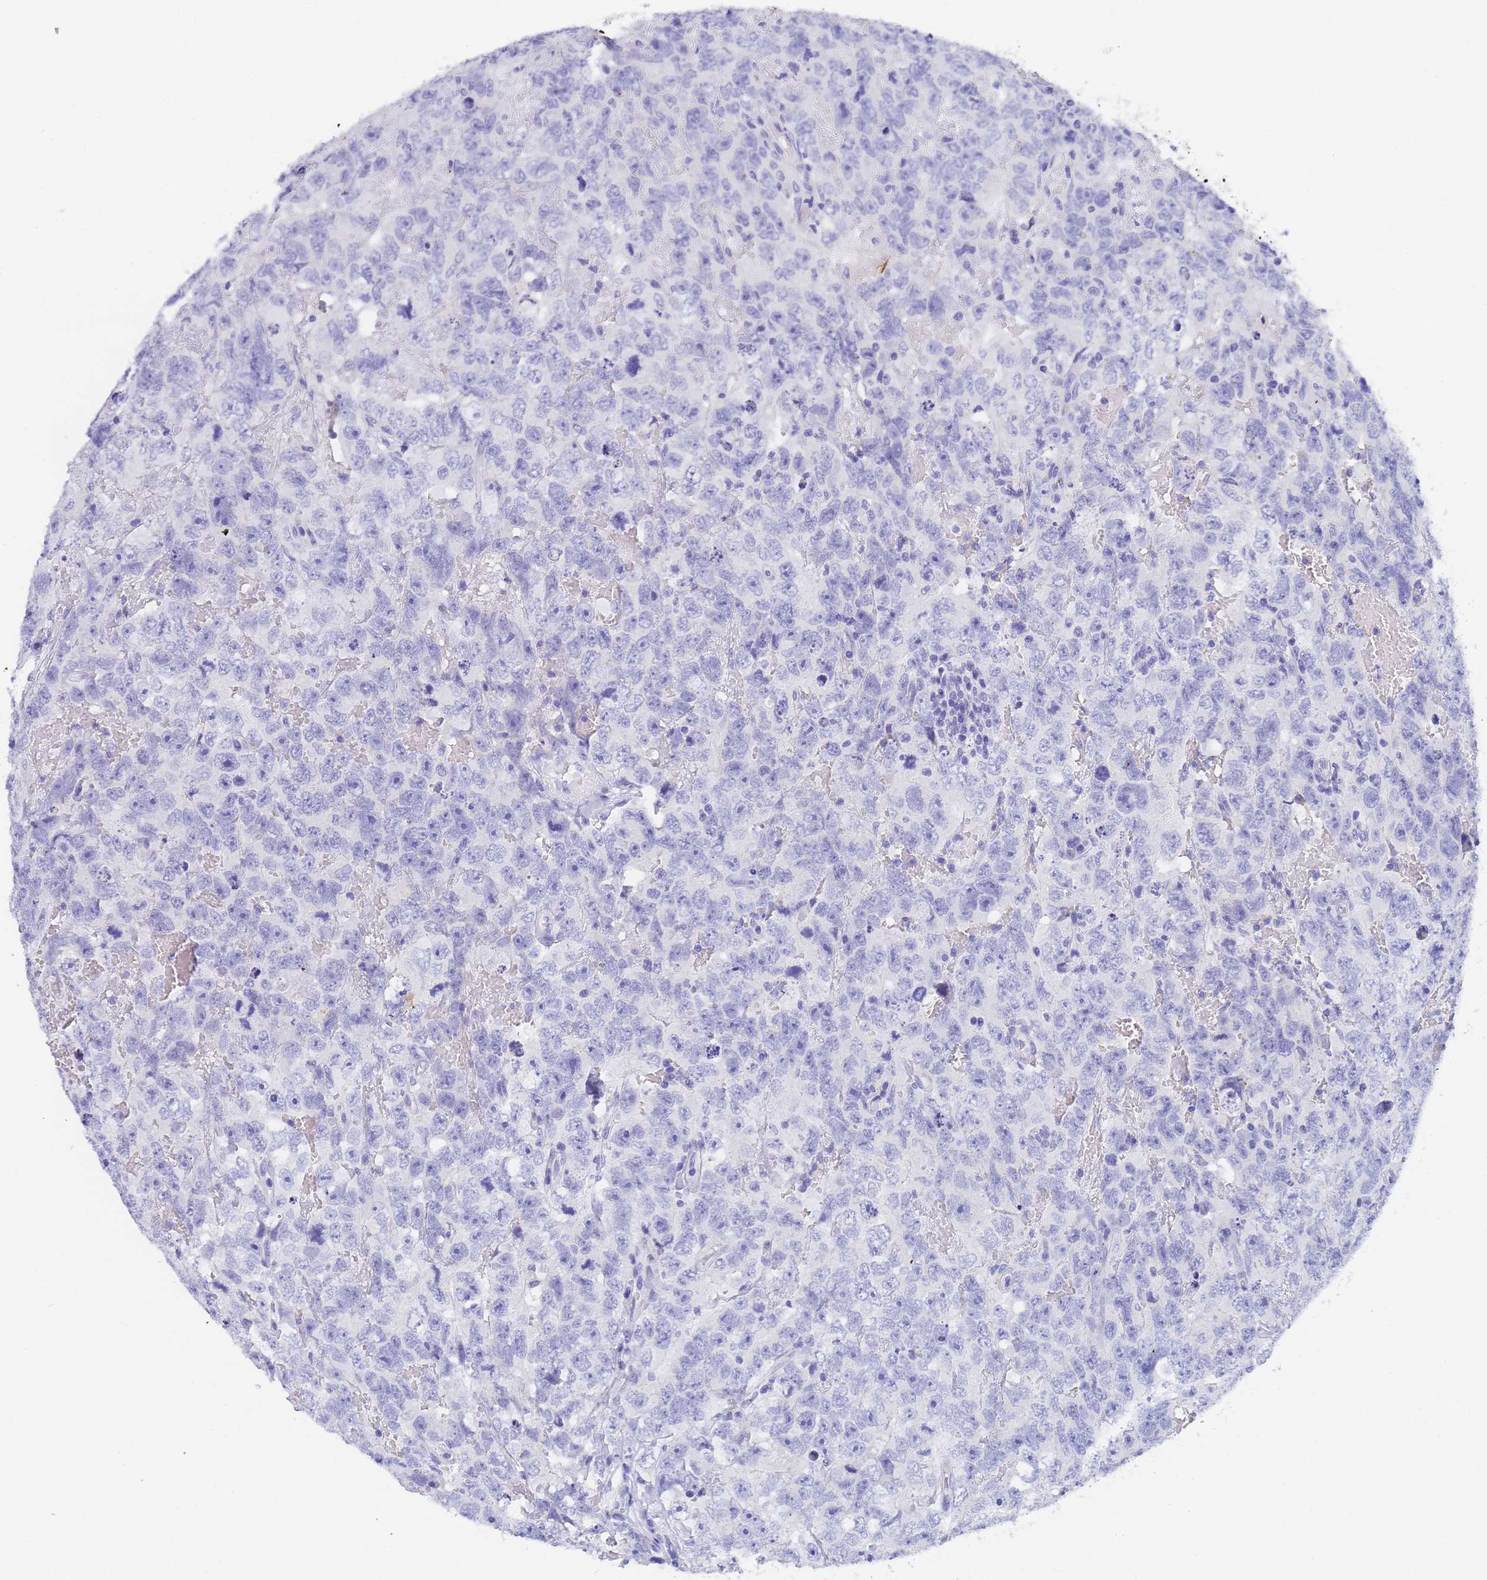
{"staining": {"intensity": "negative", "quantity": "none", "location": "none"}, "tissue": "testis cancer", "cell_type": "Tumor cells", "image_type": "cancer", "snomed": [{"axis": "morphology", "description": "Carcinoma, Embryonal, NOS"}, {"axis": "topography", "description": "Testis"}], "caption": "Immunohistochemistry (IHC) of human testis embryonal carcinoma displays no positivity in tumor cells. Nuclei are stained in blue.", "gene": "STATH", "patient": {"sex": "male", "age": 45}}